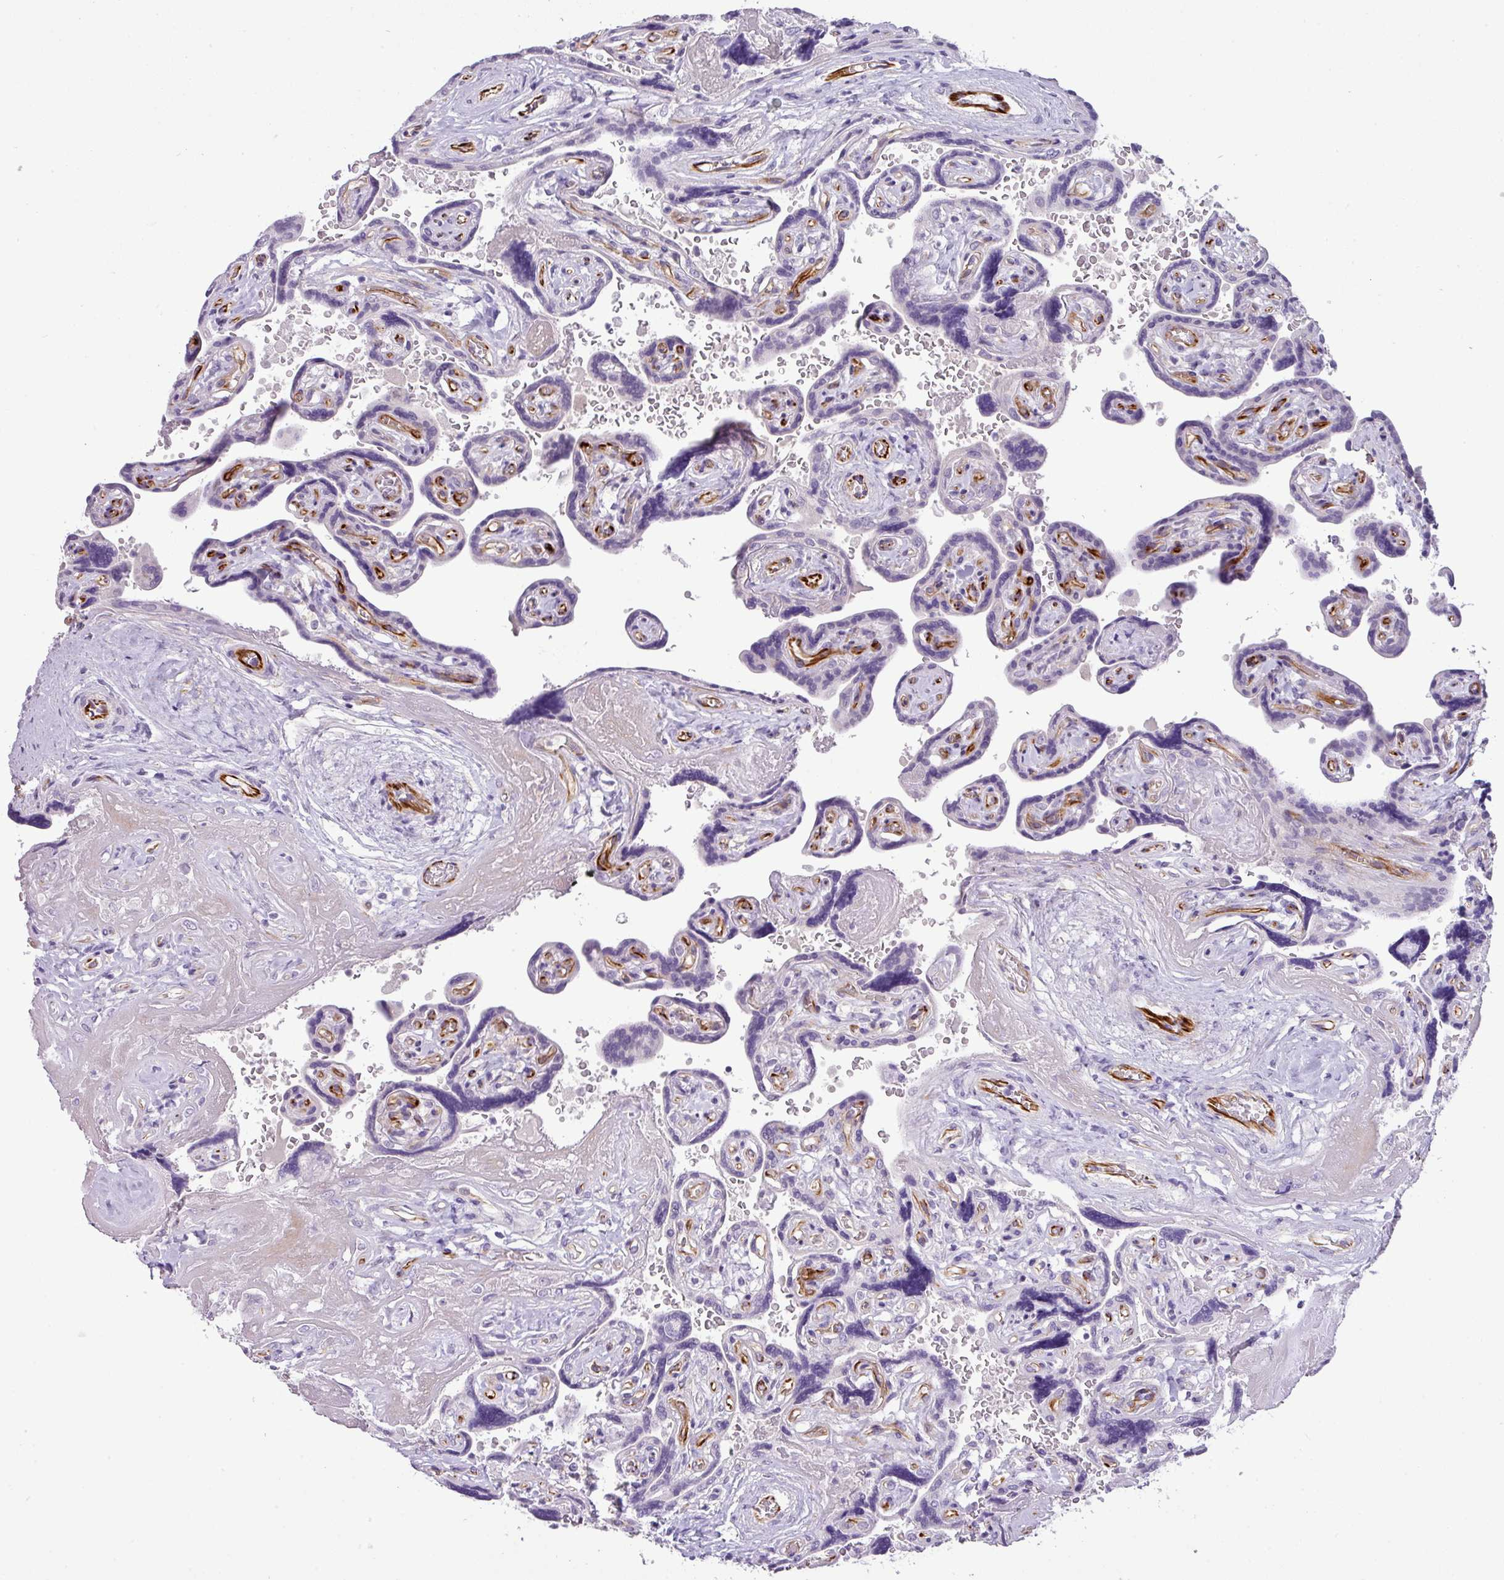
{"staining": {"intensity": "negative", "quantity": "none", "location": "none"}, "tissue": "placenta", "cell_type": "Decidual cells", "image_type": "normal", "snomed": [{"axis": "morphology", "description": "Normal tissue, NOS"}, {"axis": "topography", "description": "Placenta"}], "caption": "This is an immunohistochemistry photomicrograph of benign human placenta. There is no positivity in decidual cells.", "gene": "ENSG00000273748", "patient": {"sex": "female", "age": 32}}